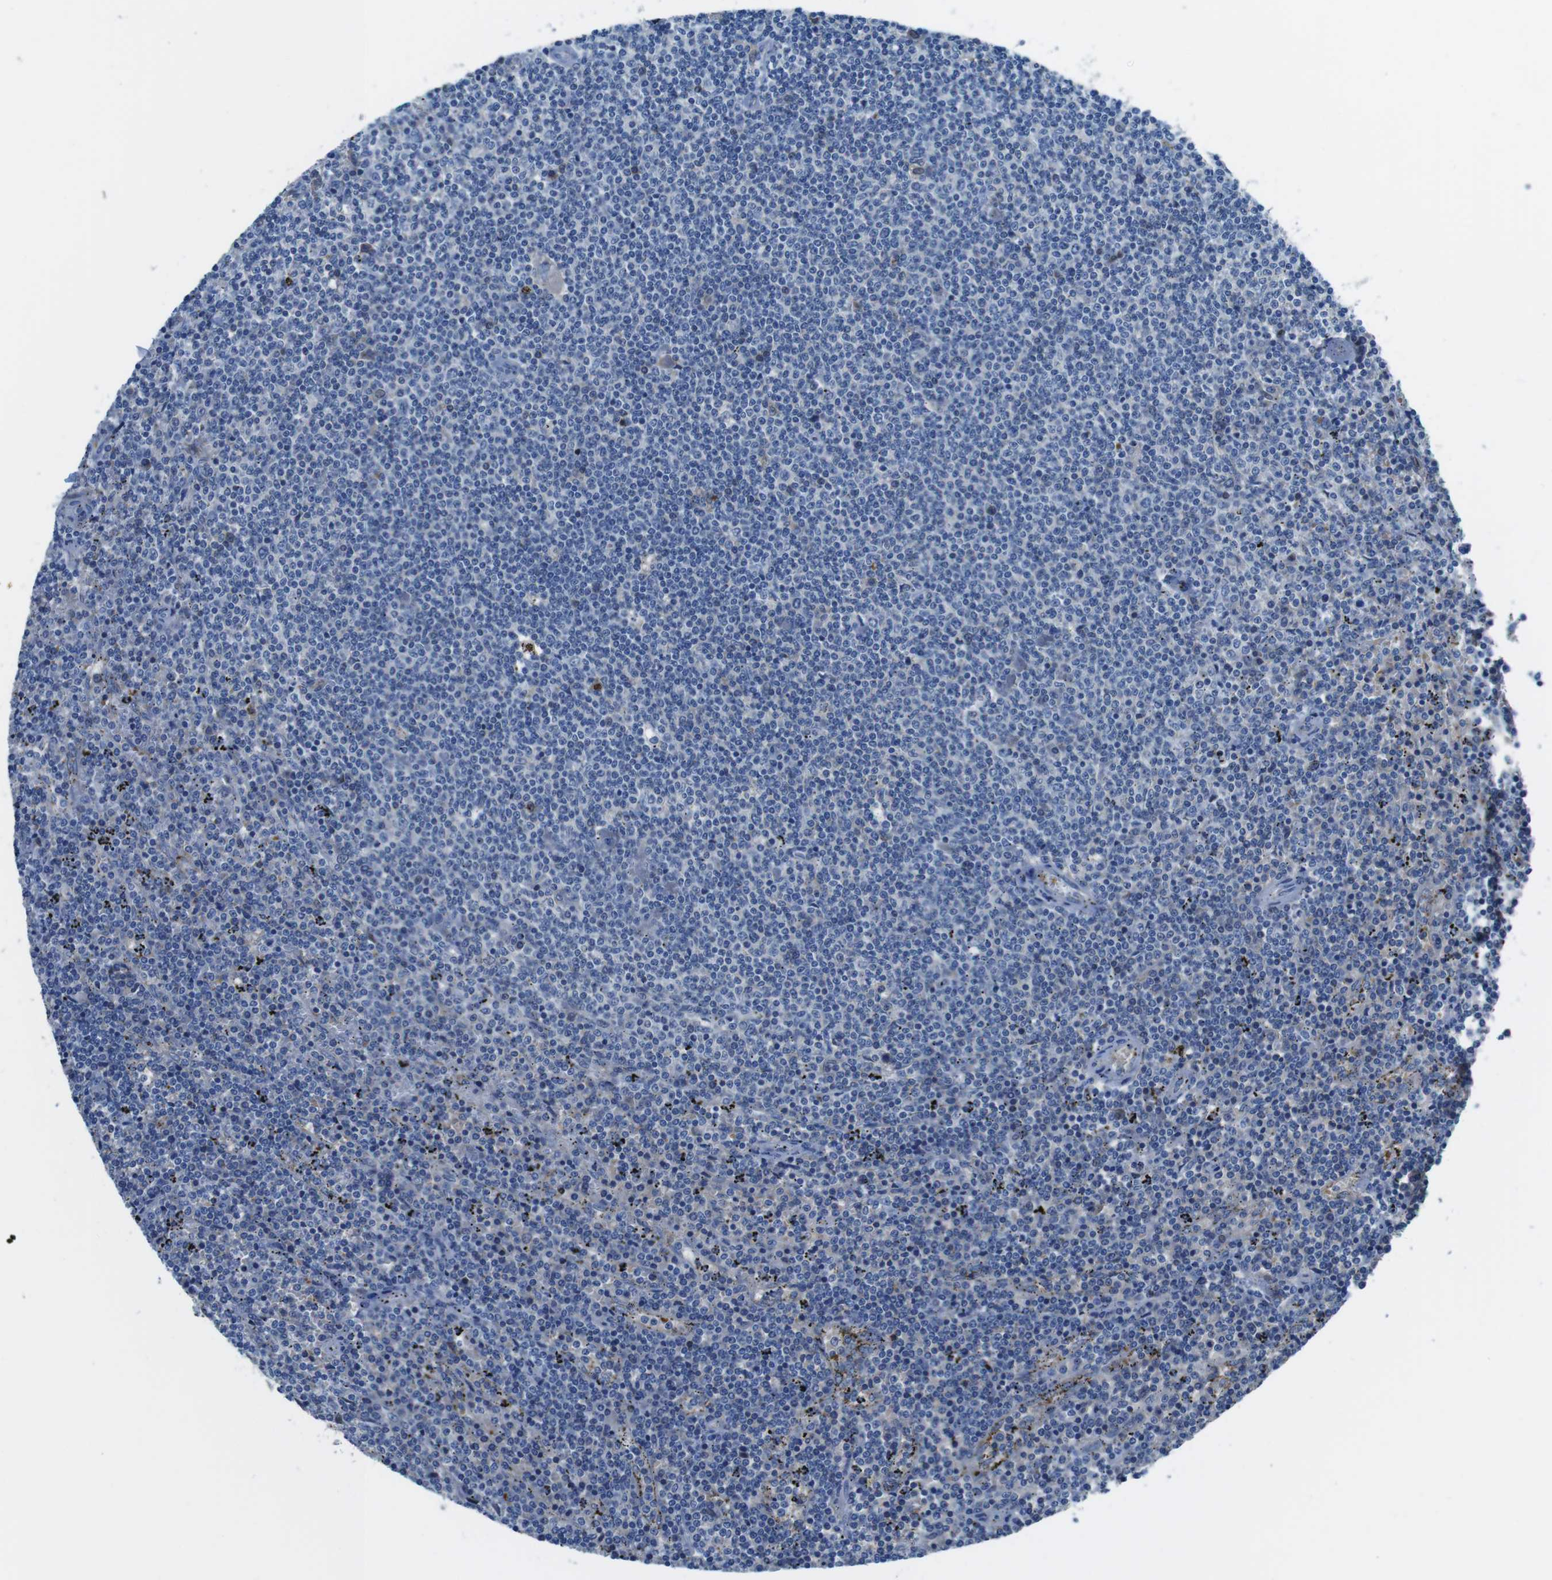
{"staining": {"intensity": "negative", "quantity": "none", "location": "none"}, "tissue": "lymphoma", "cell_type": "Tumor cells", "image_type": "cancer", "snomed": [{"axis": "morphology", "description": "Malignant lymphoma, non-Hodgkin's type, Low grade"}, {"axis": "topography", "description": "Spleen"}], "caption": "This is a micrograph of immunohistochemistry staining of lymphoma, which shows no expression in tumor cells.", "gene": "TMPRSS15", "patient": {"sex": "female", "age": 50}}